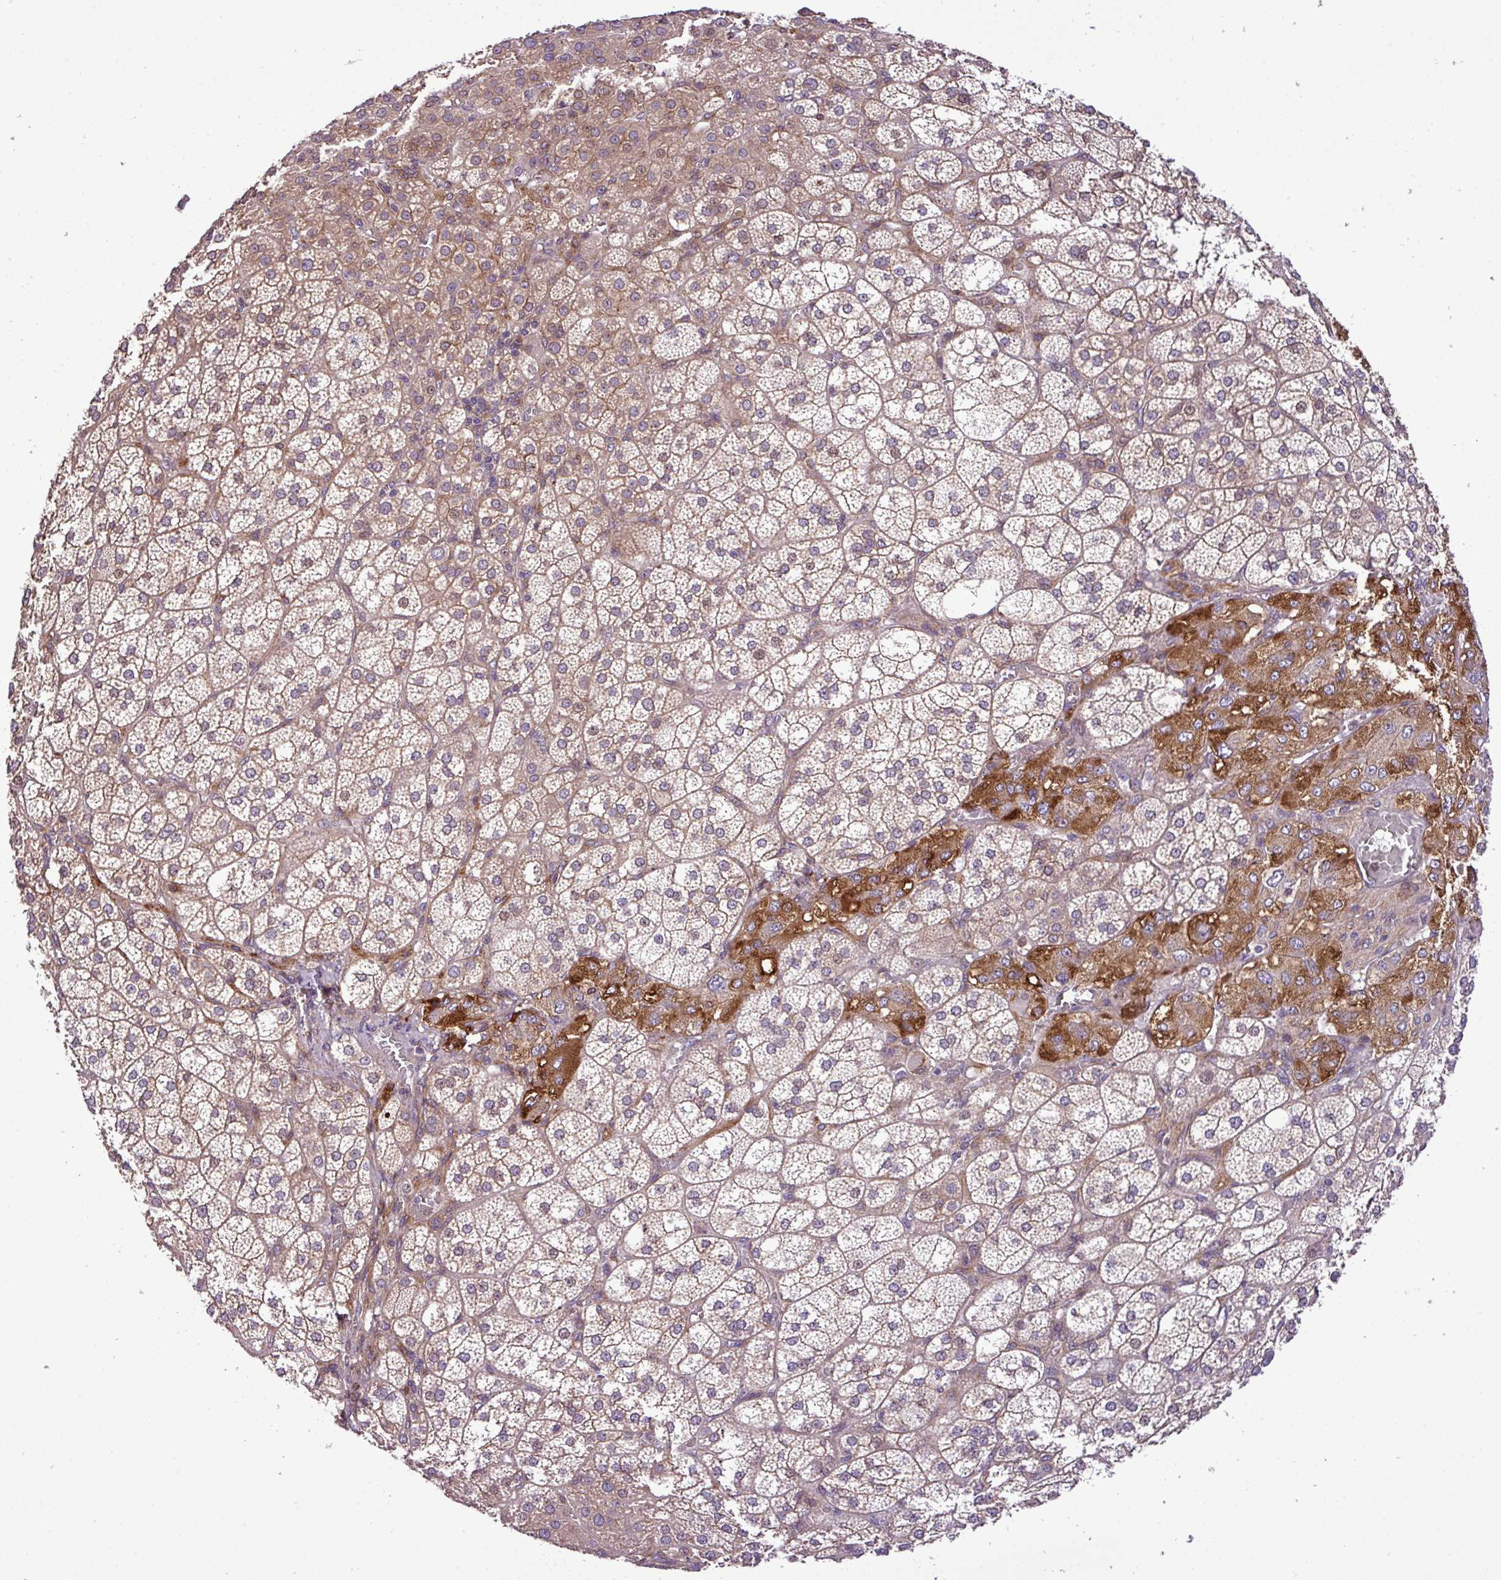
{"staining": {"intensity": "moderate", "quantity": ">75%", "location": "cytoplasmic/membranous"}, "tissue": "adrenal gland", "cell_type": "Glandular cells", "image_type": "normal", "snomed": [{"axis": "morphology", "description": "Normal tissue, NOS"}, {"axis": "topography", "description": "Adrenal gland"}], "caption": "Immunohistochemical staining of unremarkable human adrenal gland exhibits moderate cytoplasmic/membranous protein staining in approximately >75% of glandular cells.", "gene": "DLGAP4", "patient": {"sex": "female", "age": 60}}